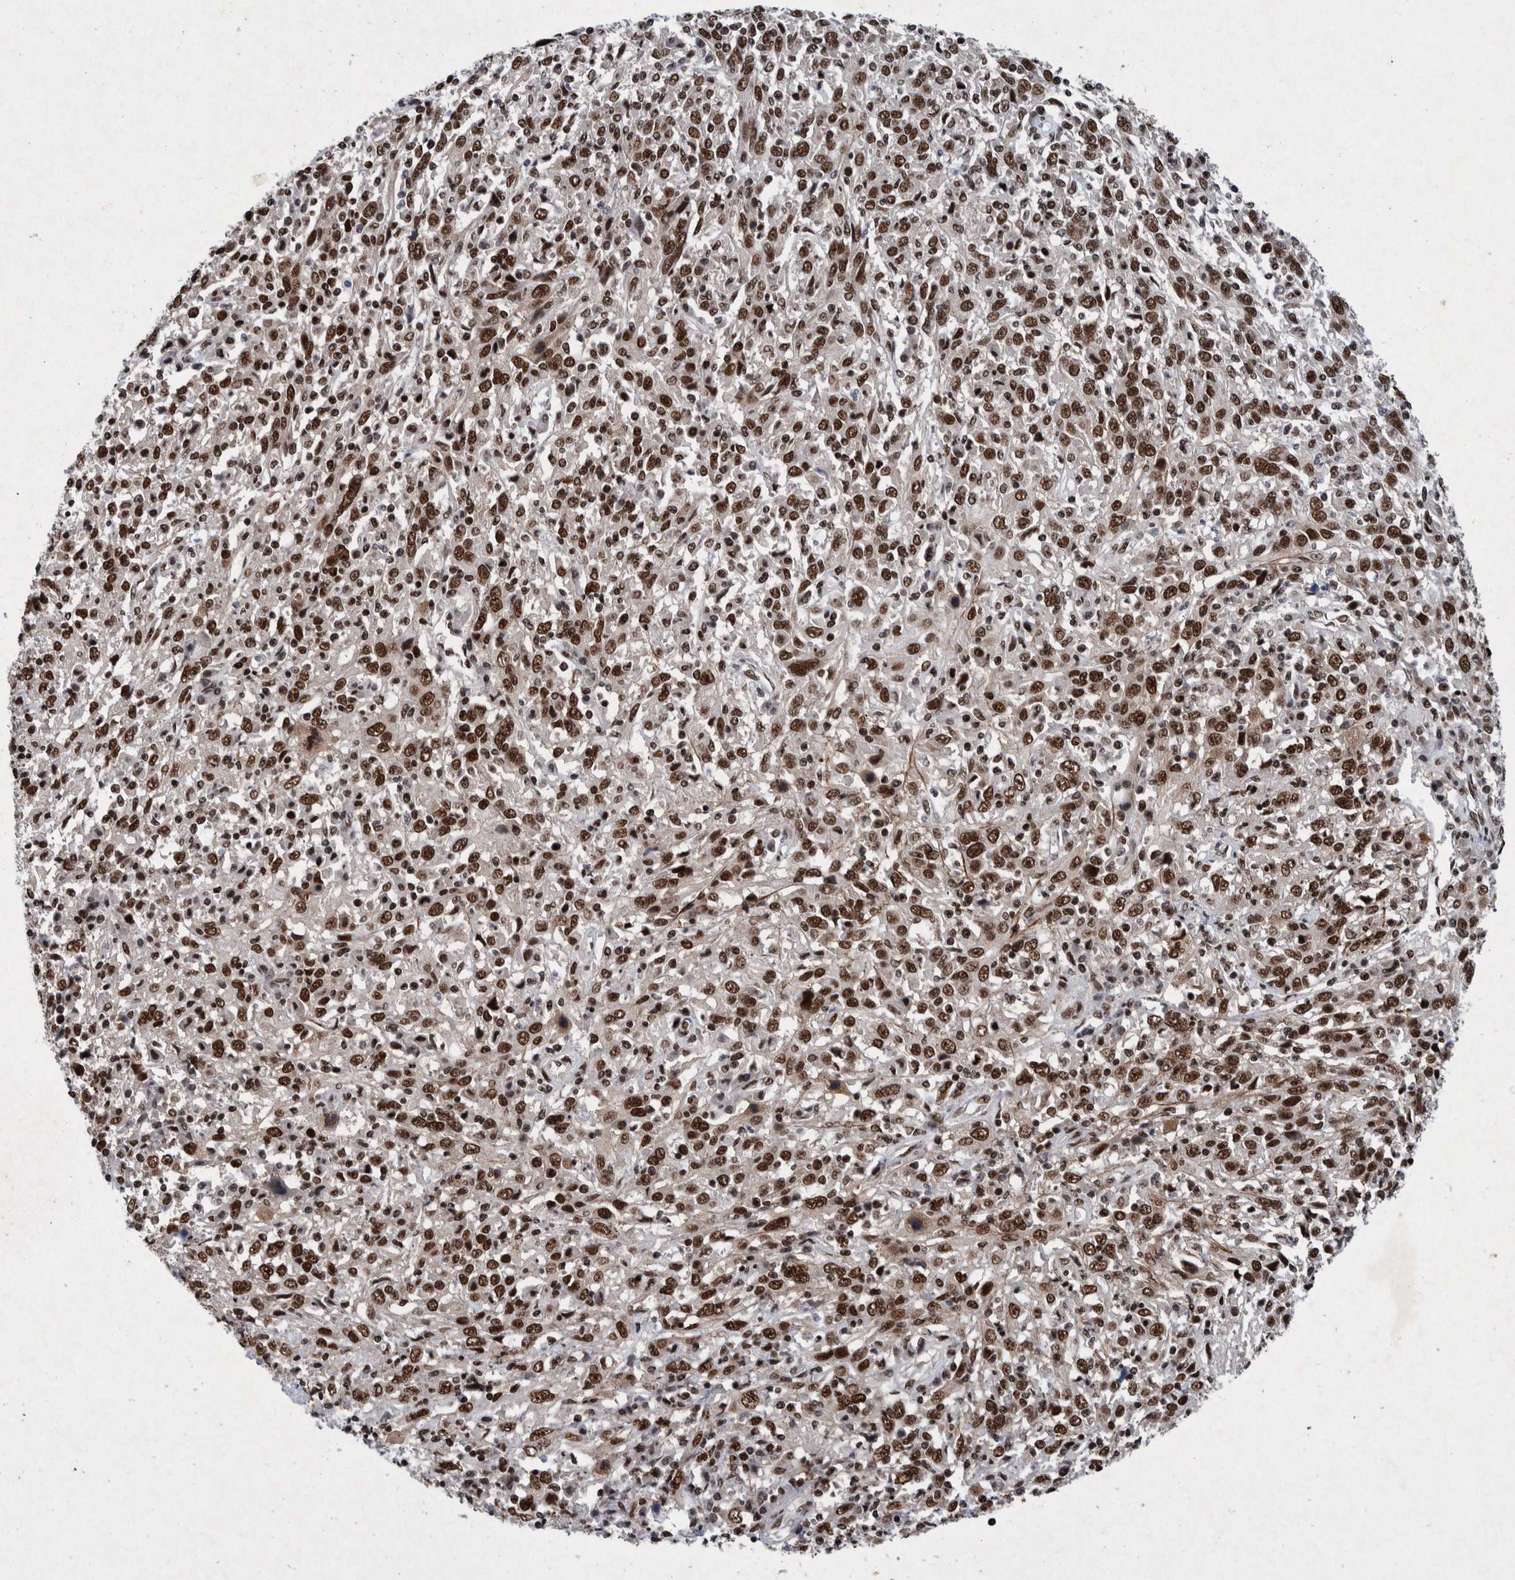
{"staining": {"intensity": "strong", "quantity": ">75%", "location": "nuclear"}, "tissue": "cervical cancer", "cell_type": "Tumor cells", "image_type": "cancer", "snomed": [{"axis": "morphology", "description": "Squamous cell carcinoma, NOS"}, {"axis": "topography", "description": "Cervix"}], "caption": "Protein staining displays strong nuclear positivity in approximately >75% of tumor cells in squamous cell carcinoma (cervical). Using DAB (3,3'-diaminobenzidine) (brown) and hematoxylin (blue) stains, captured at high magnification using brightfield microscopy.", "gene": "TAF10", "patient": {"sex": "female", "age": 46}}